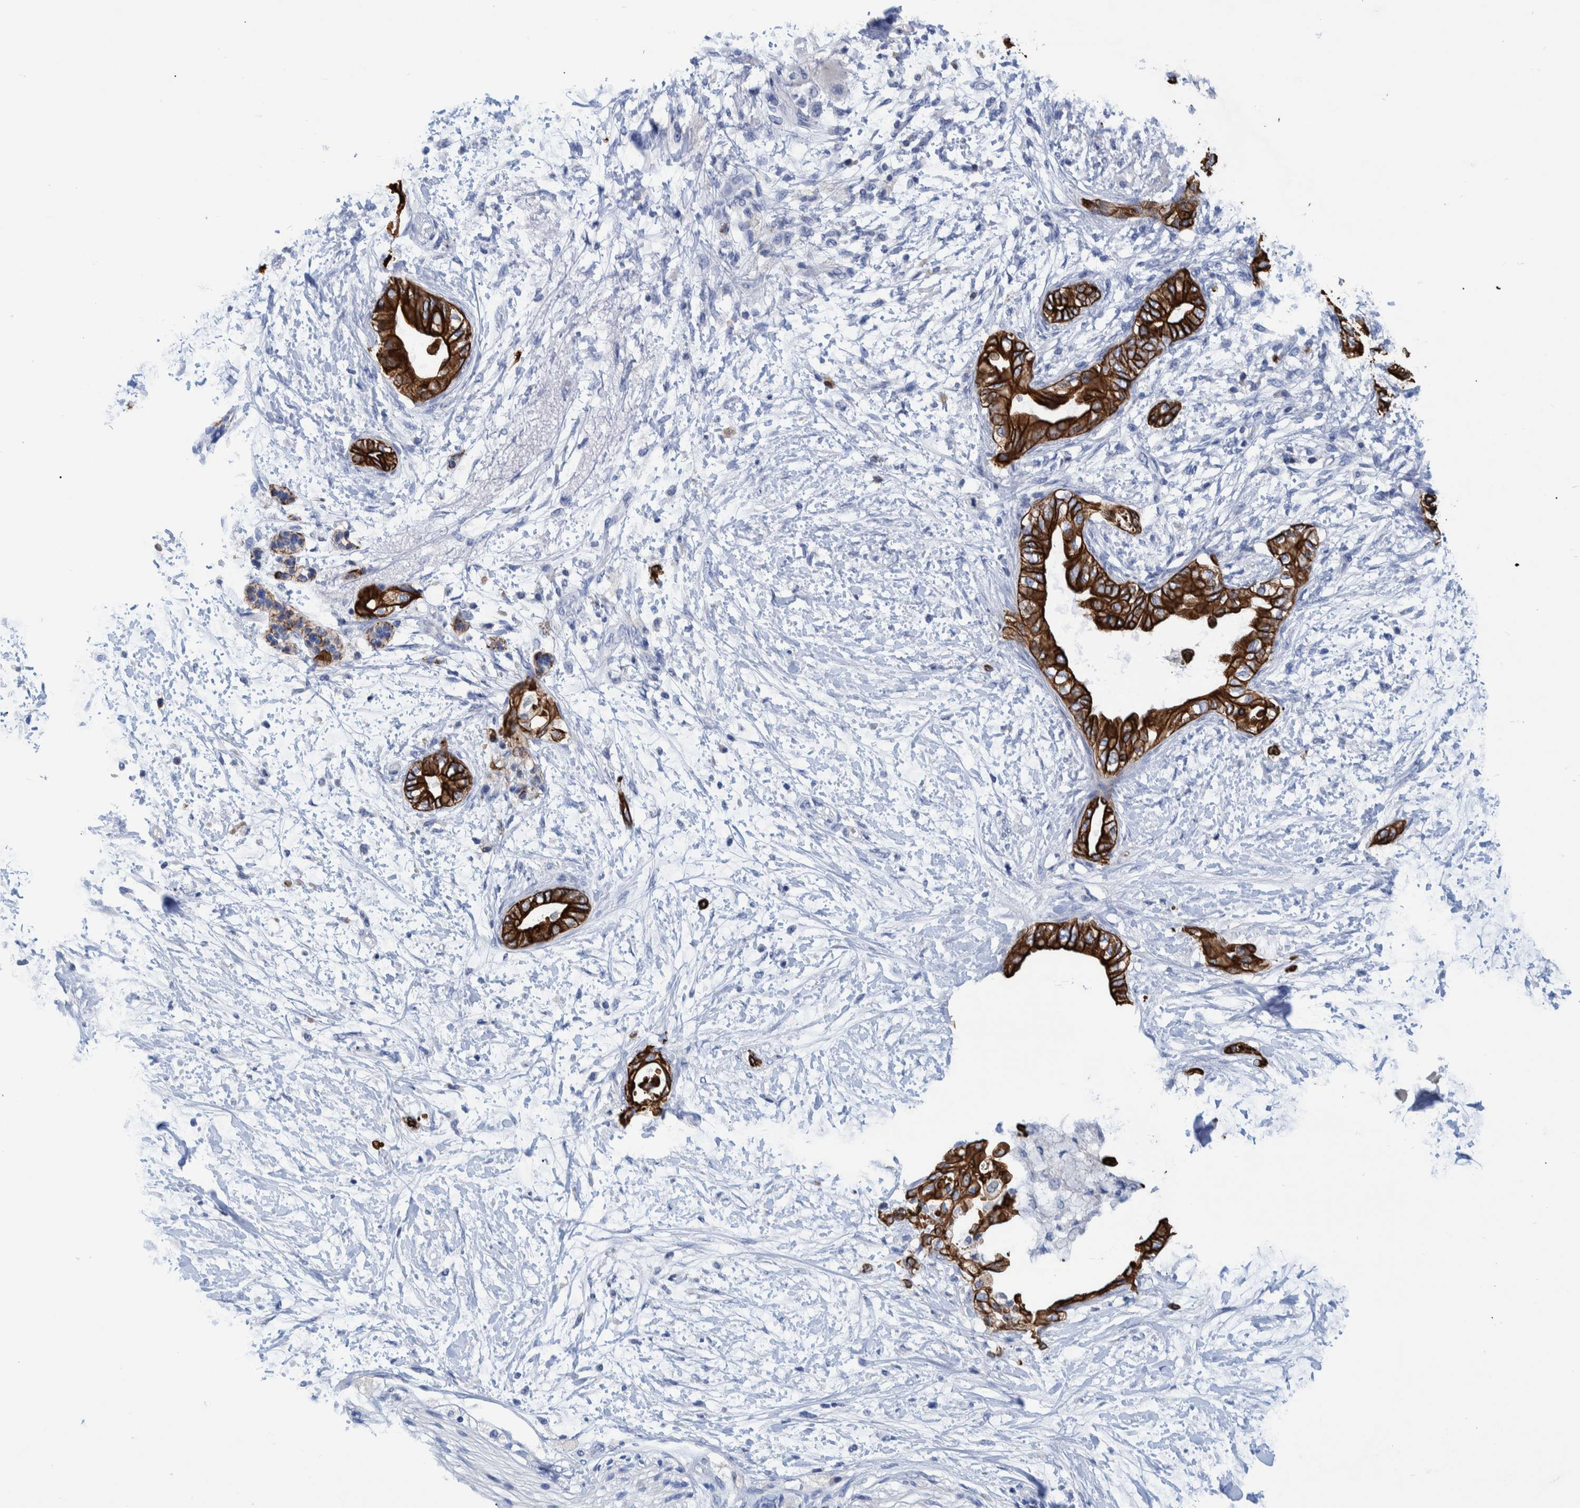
{"staining": {"intensity": "negative", "quantity": "none", "location": "none"}, "tissue": "adipose tissue", "cell_type": "Adipocytes", "image_type": "normal", "snomed": [{"axis": "morphology", "description": "Normal tissue, NOS"}, {"axis": "morphology", "description": "Adenocarcinoma, NOS"}, {"axis": "topography", "description": "Duodenum"}, {"axis": "topography", "description": "Peripheral nerve tissue"}], "caption": "Immunohistochemistry micrograph of normal adipose tissue stained for a protein (brown), which displays no positivity in adipocytes.", "gene": "MKS1", "patient": {"sex": "female", "age": 60}}